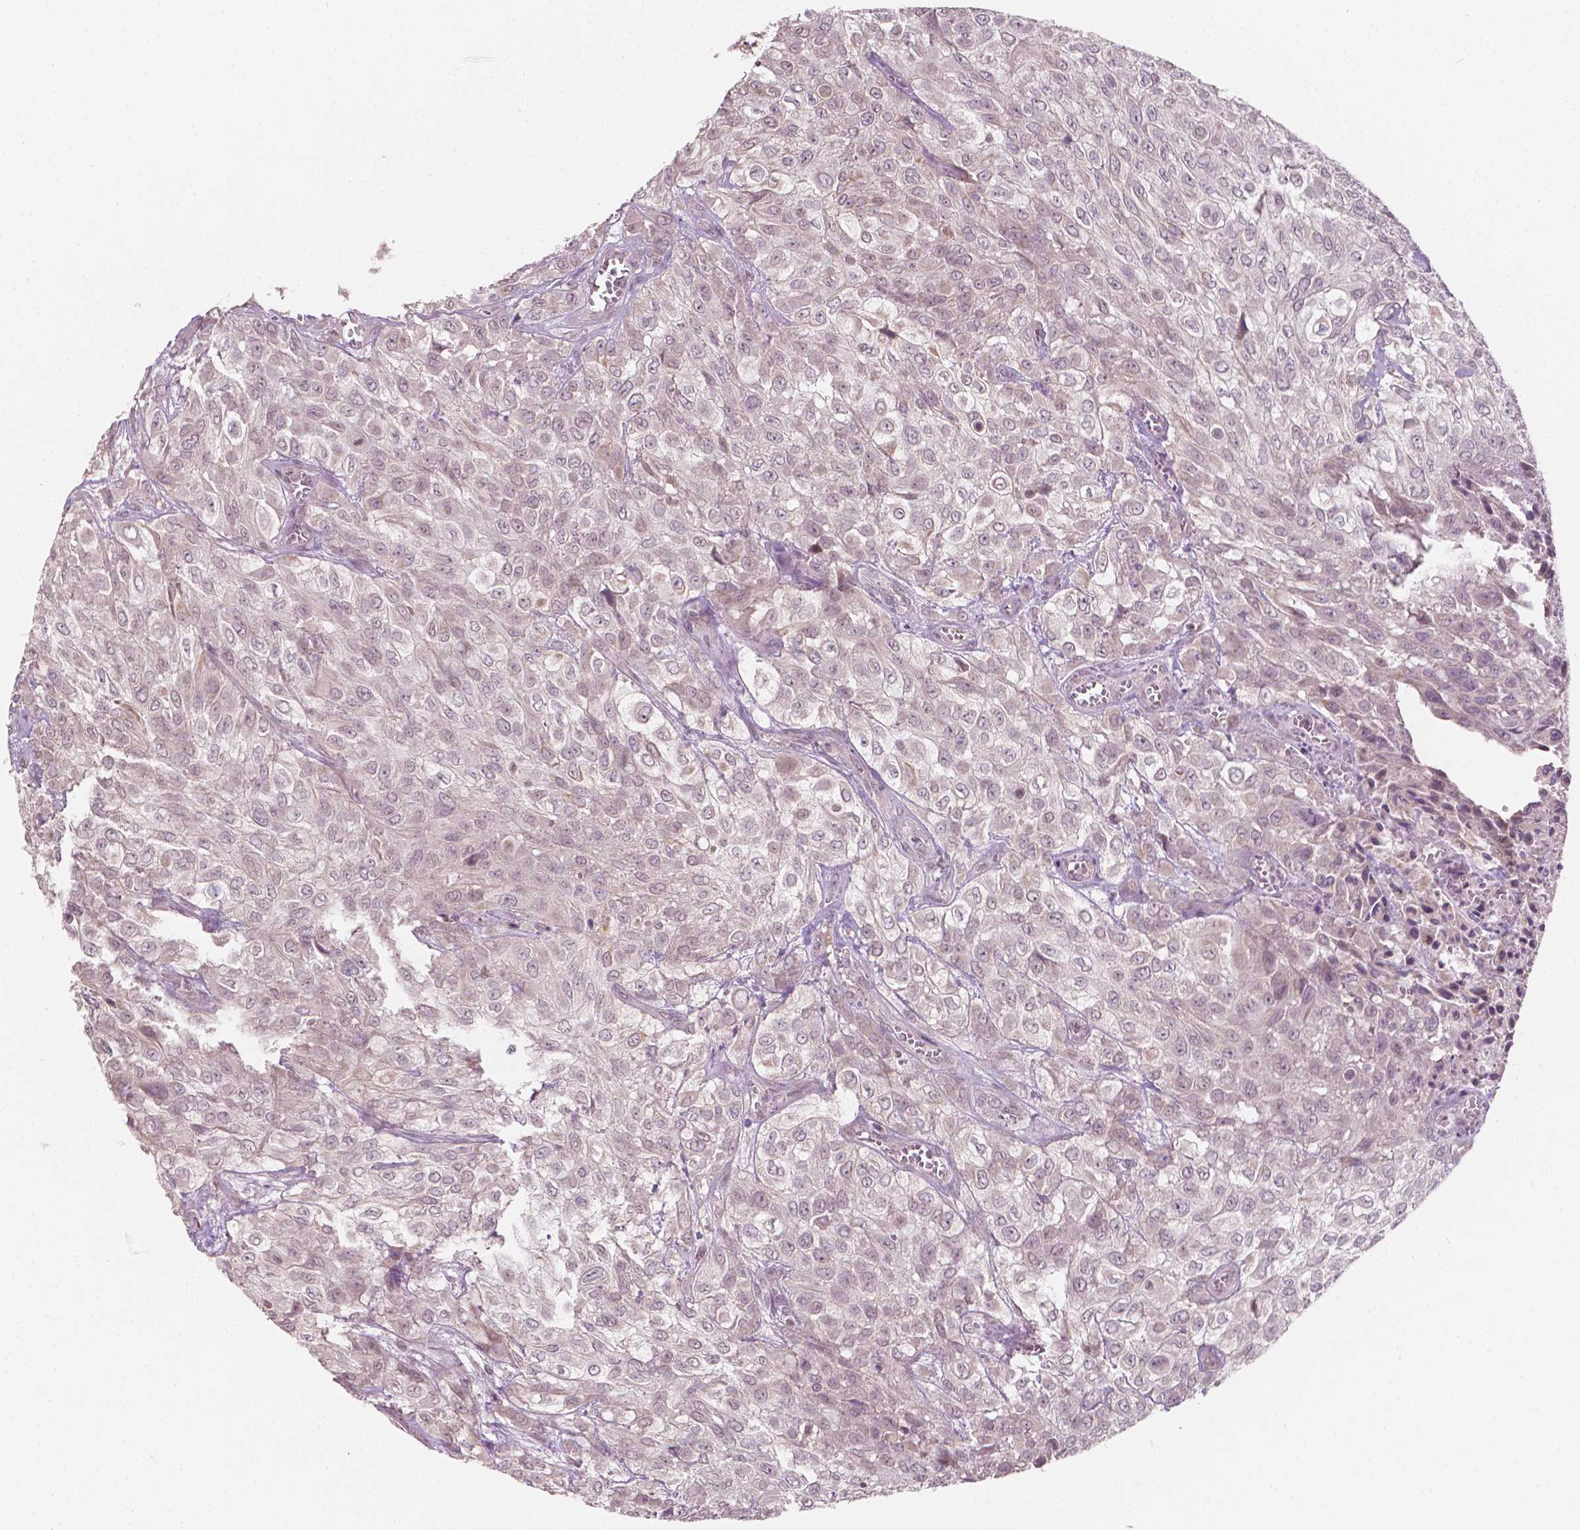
{"staining": {"intensity": "negative", "quantity": "none", "location": "none"}, "tissue": "urothelial cancer", "cell_type": "Tumor cells", "image_type": "cancer", "snomed": [{"axis": "morphology", "description": "Urothelial carcinoma, High grade"}, {"axis": "topography", "description": "Urinary bladder"}], "caption": "An image of high-grade urothelial carcinoma stained for a protein shows no brown staining in tumor cells.", "gene": "NOS1AP", "patient": {"sex": "male", "age": 57}}